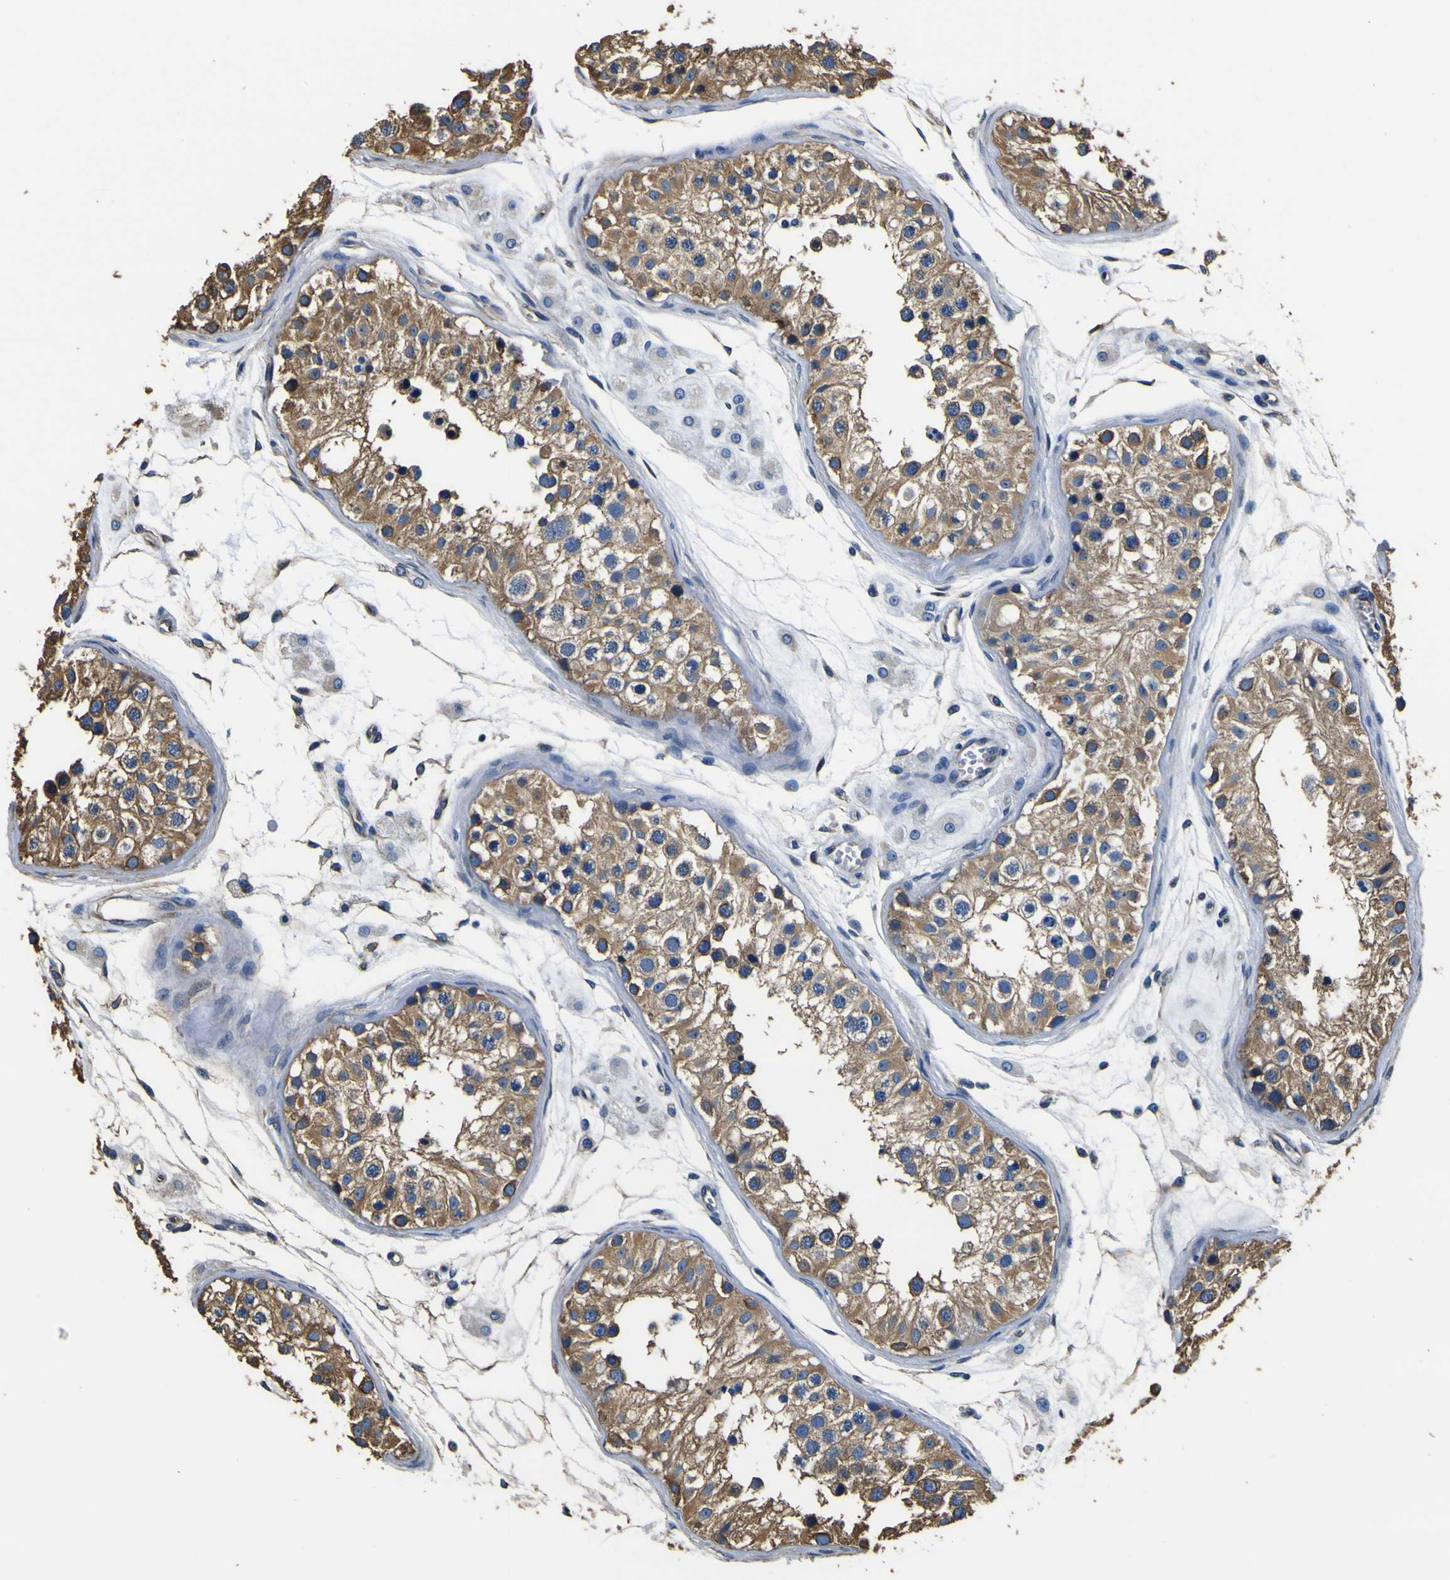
{"staining": {"intensity": "moderate", "quantity": ">75%", "location": "cytoplasmic/membranous"}, "tissue": "testis", "cell_type": "Cells in seminiferous ducts", "image_type": "normal", "snomed": [{"axis": "morphology", "description": "Normal tissue, NOS"}, {"axis": "morphology", "description": "Adenocarcinoma, metastatic, NOS"}, {"axis": "topography", "description": "Testis"}], "caption": "This is a micrograph of immunohistochemistry staining of normal testis, which shows moderate positivity in the cytoplasmic/membranous of cells in seminiferous ducts.", "gene": "TUBA1B", "patient": {"sex": "male", "age": 26}}